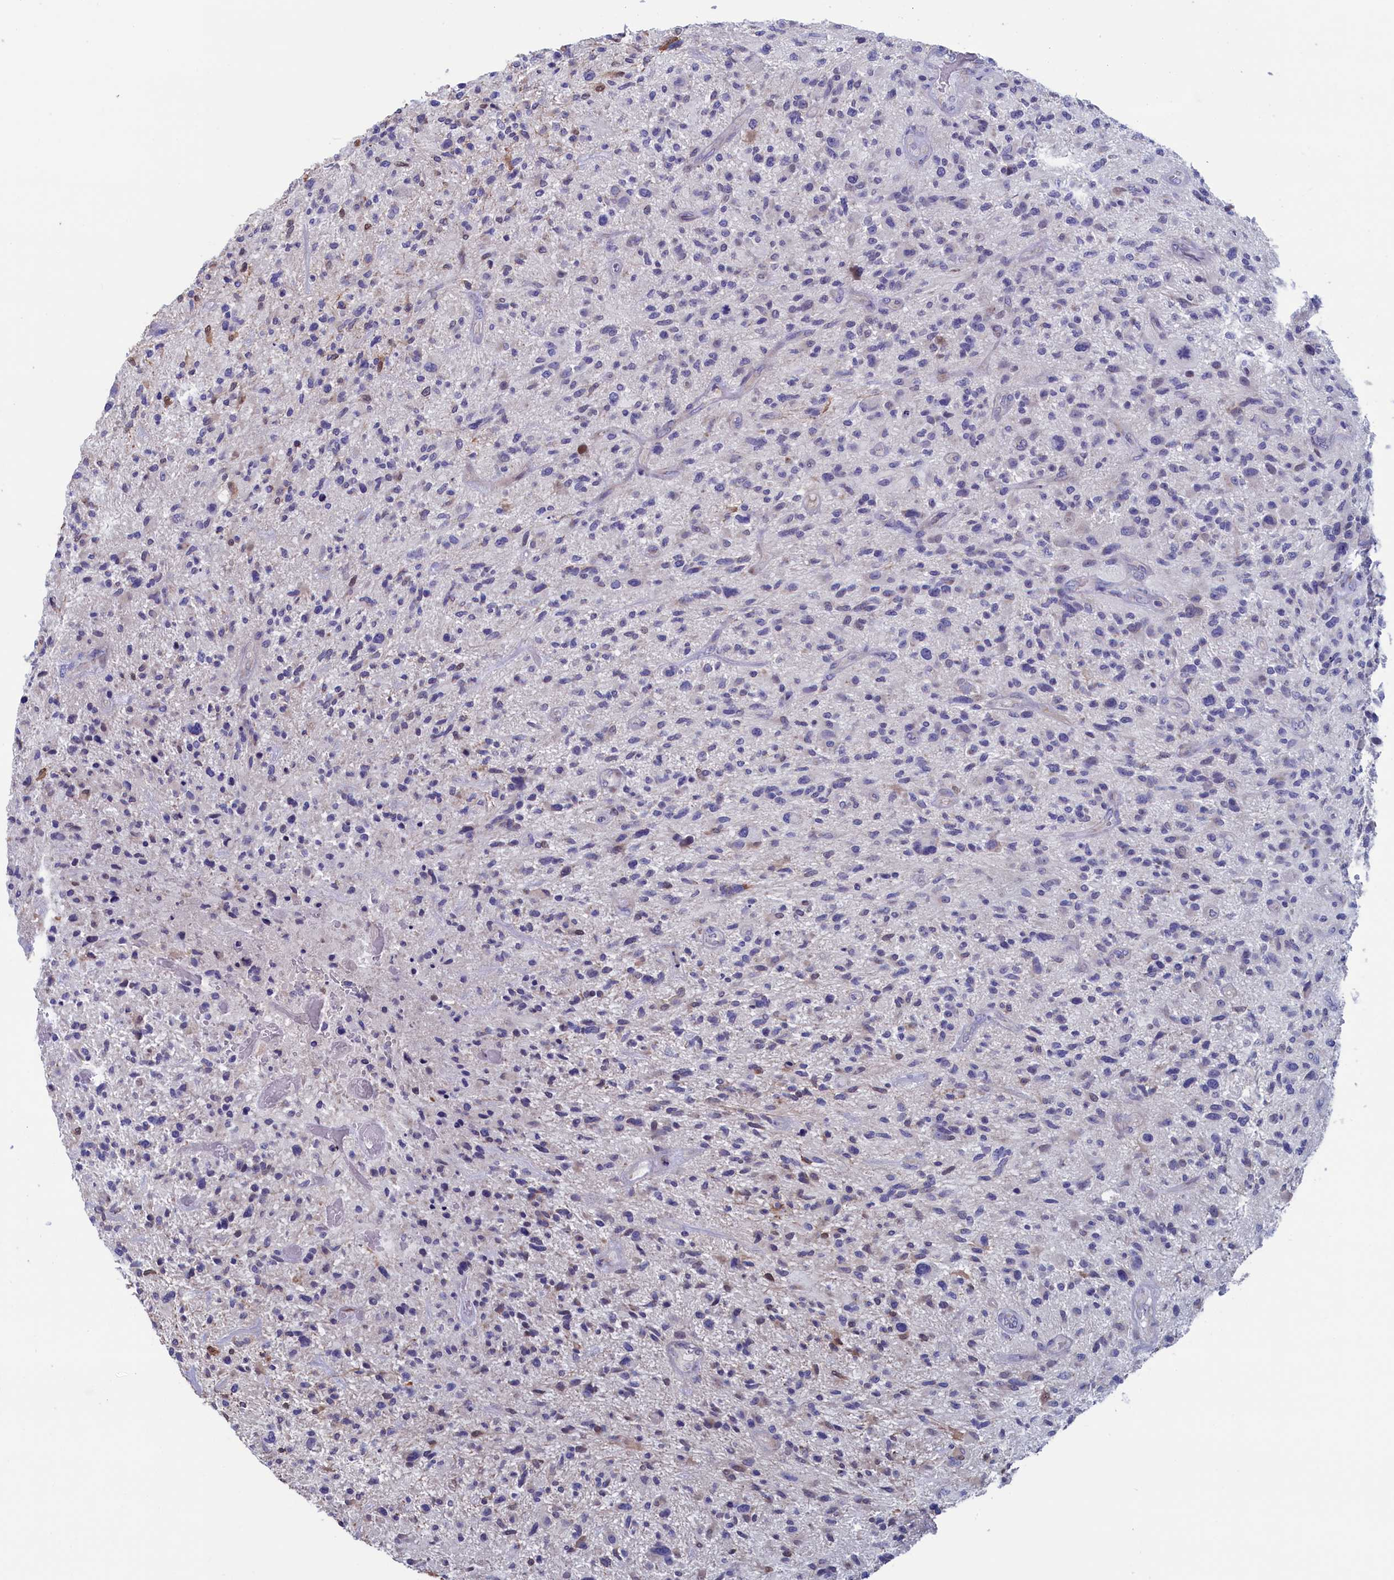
{"staining": {"intensity": "negative", "quantity": "none", "location": "none"}, "tissue": "glioma", "cell_type": "Tumor cells", "image_type": "cancer", "snomed": [{"axis": "morphology", "description": "Glioma, malignant, High grade"}, {"axis": "topography", "description": "Brain"}], "caption": "IHC of human malignant glioma (high-grade) reveals no expression in tumor cells. Brightfield microscopy of immunohistochemistry stained with DAB (3,3'-diaminobenzidine) (brown) and hematoxylin (blue), captured at high magnification.", "gene": "NIBAN3", "patient": {"sex": "male", "age": 47}}